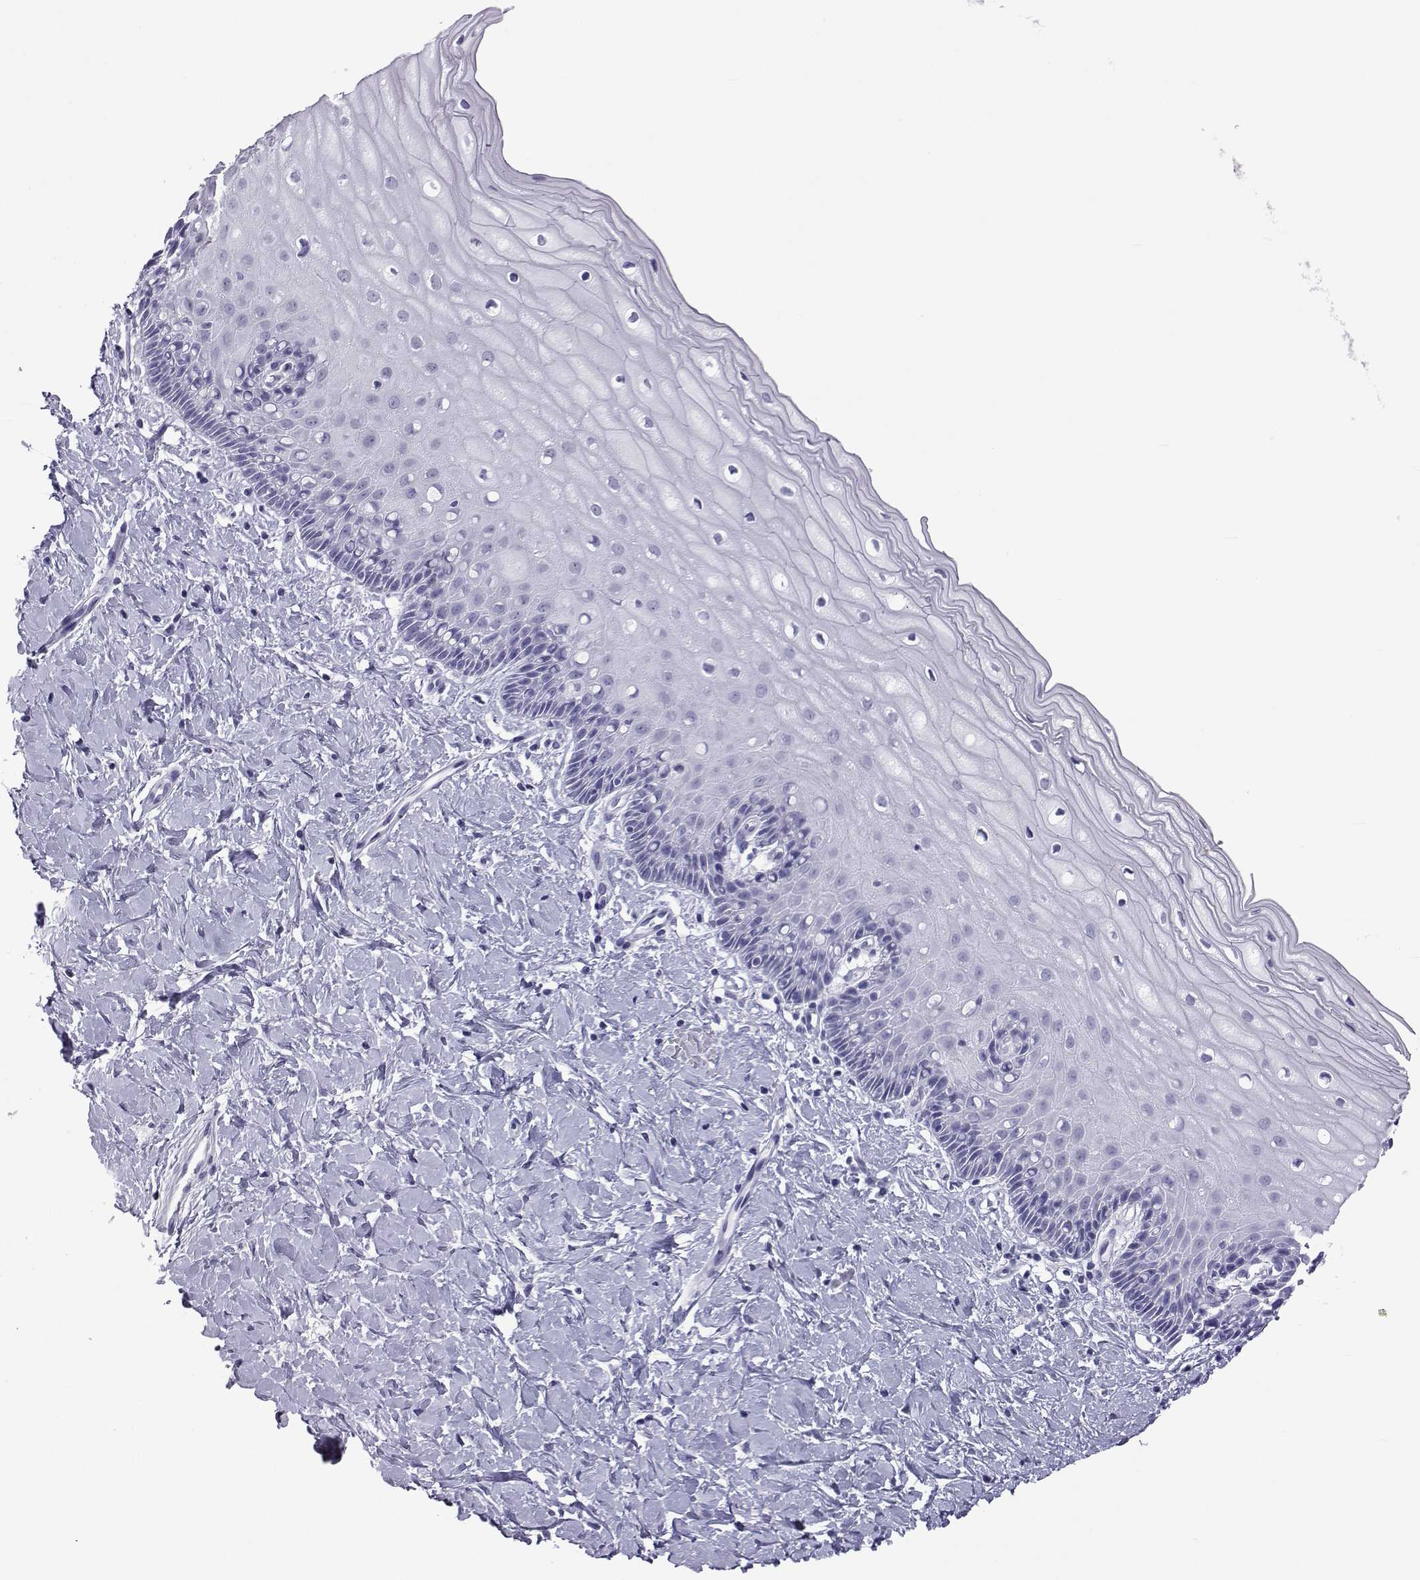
{"staining": {"intensity": "negative", "quantity": "none", "location": "none"}, "tissue": "cervix", "cell_type": "Squamous epithelial cells", "image_type": "normal", "snomed": [{"axis": "morphology", "description": "Normal tissue, NOS"}, {"axis": "topography", "description": "Cervix"}], "caption": "The micrograph reveals no significant expression in squamous epithelial cells of cervix.", "gene": "ACTL7A", "patient": {"sex": "female", "age": 37}}